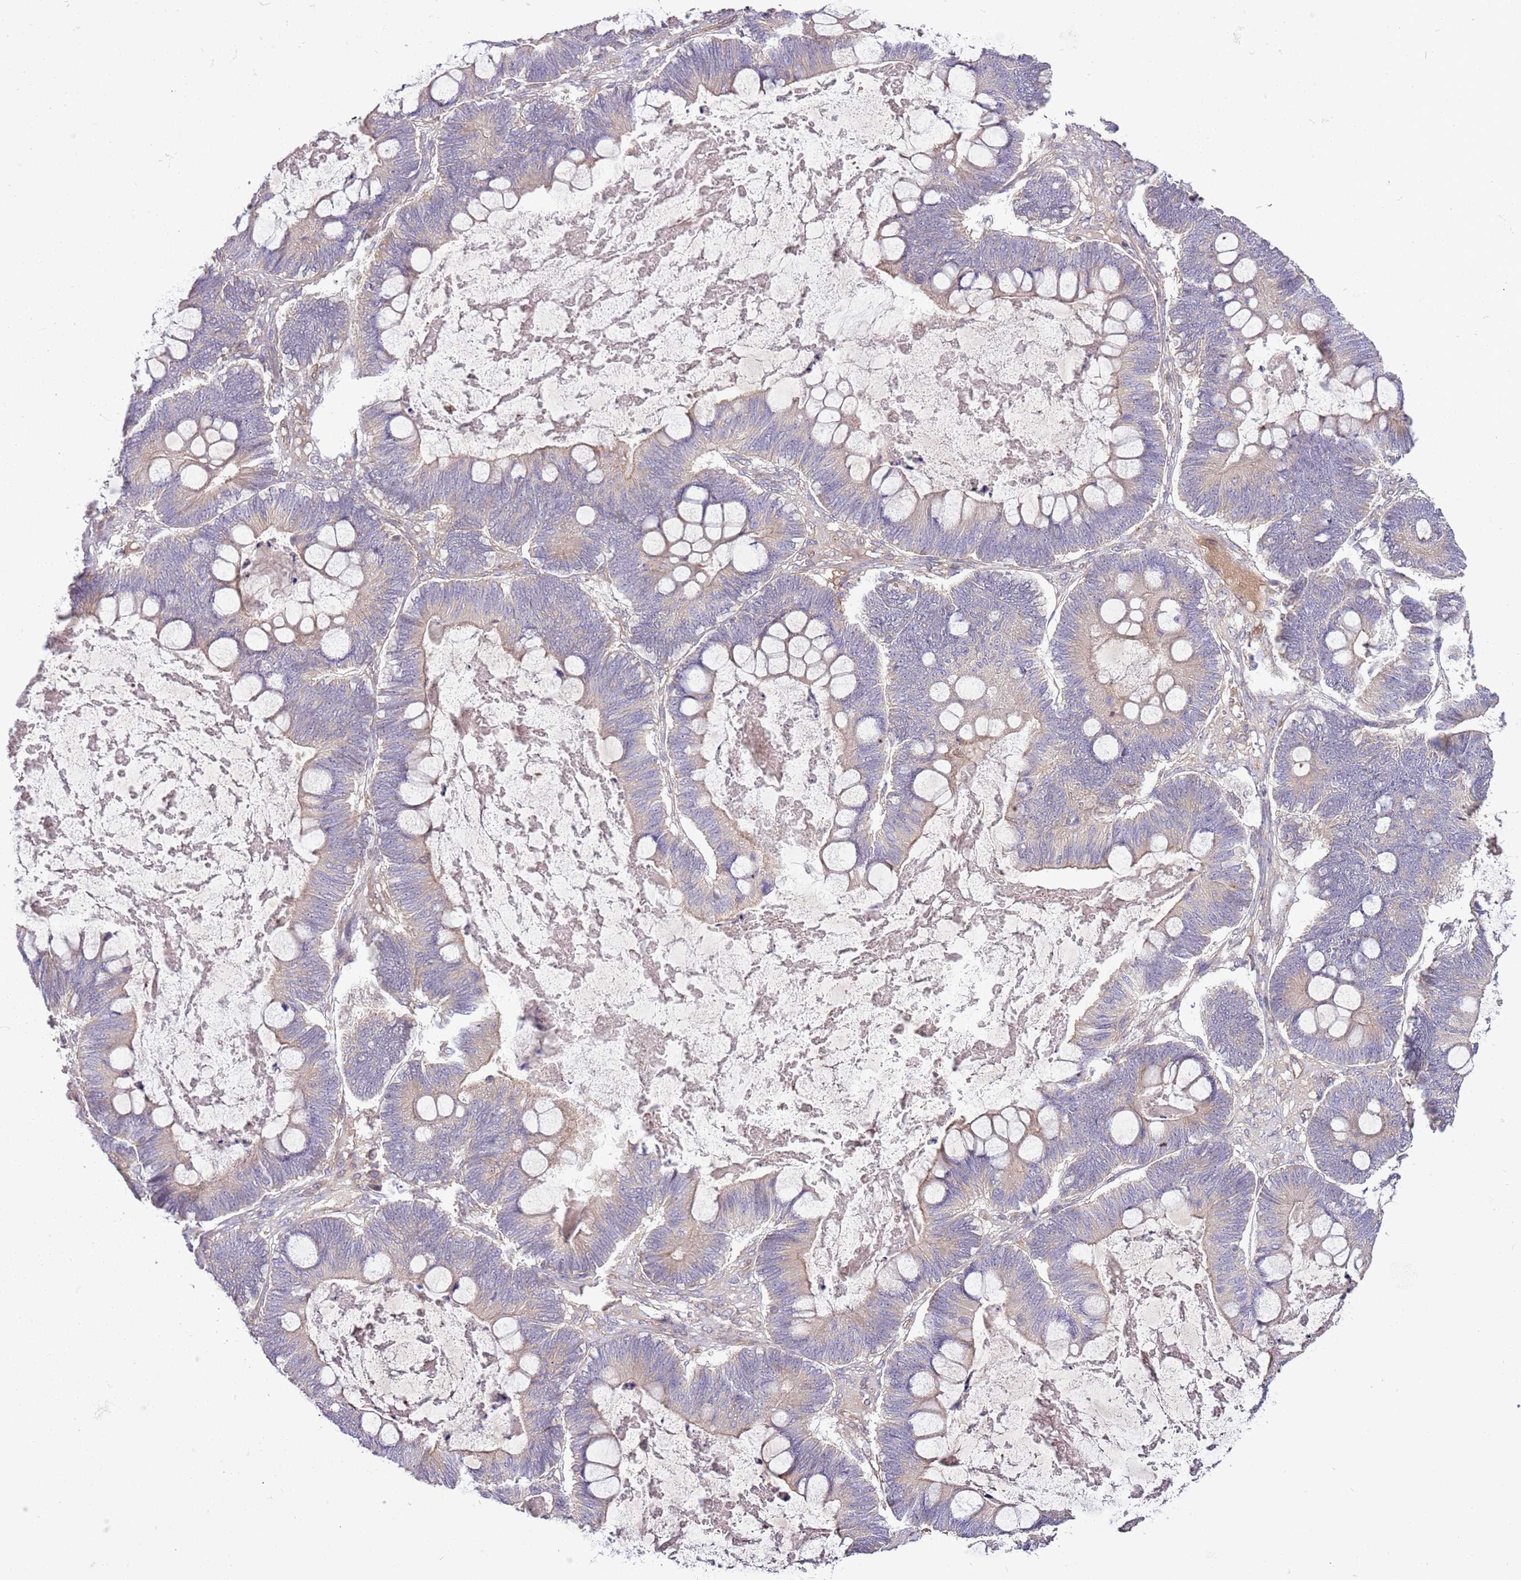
{"staining": {"intensity": "weak", "quantity": "<25%", "location": "cytoplasmic/membranous"}, "tissue": "ovarian cancer", "cell_type": "Tumor cells", "image_type": "cancer", "snomed": [{"axis": "morphology", "description": "Cystadenocarcinoma, mucinous, NOS"}, {"axis": "topography", "description": "Ovary"}], "caption": "DAB immunohistochemical staining of human mucinous cystadenocarcinoma (ovarian) exhibits no significant expression in tumor cells.", "gene": "GNL1", "patient": {"sex": "female", "age": 61}}